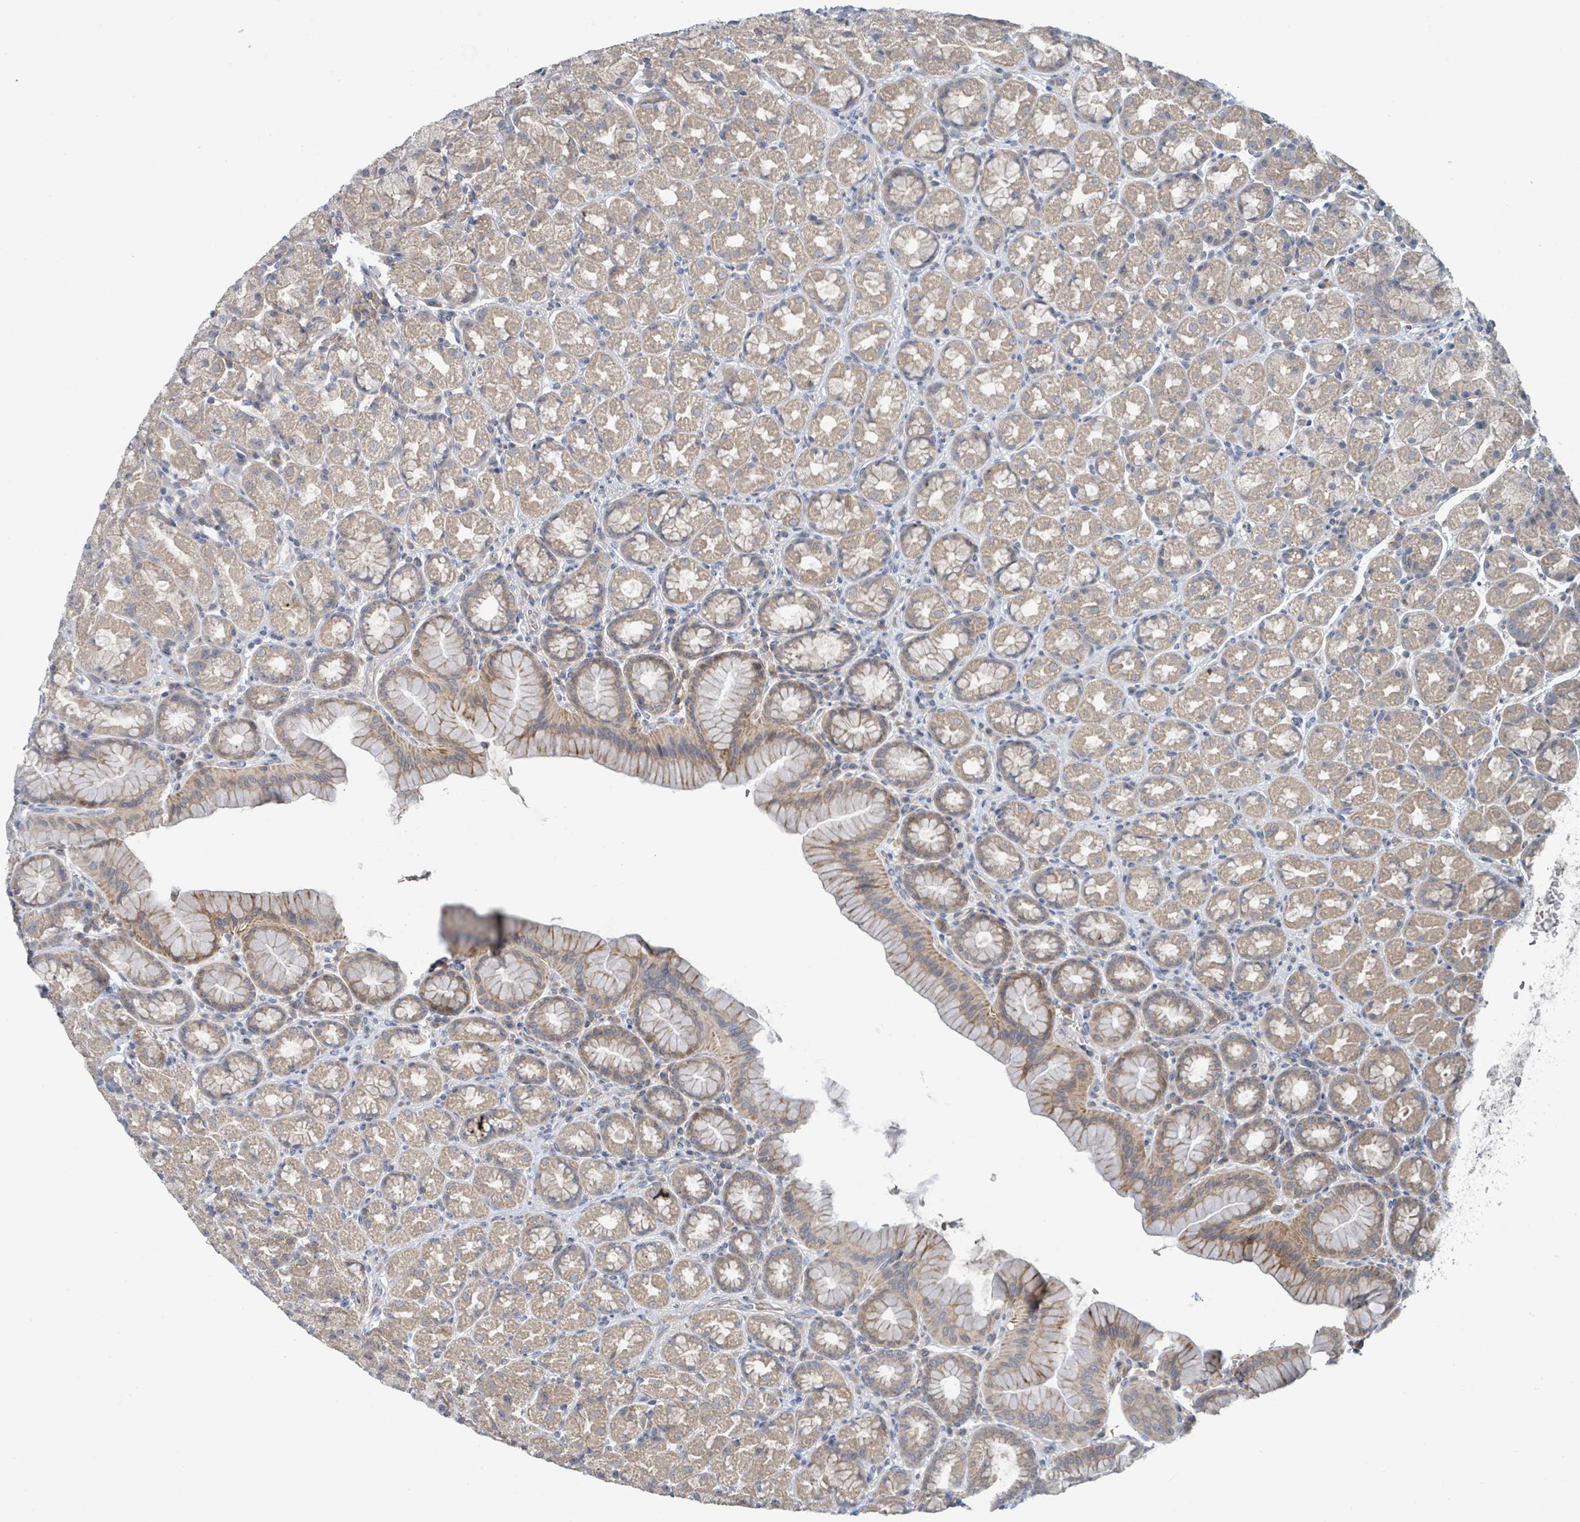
{"staining": {"intensity": "moderate", "quantity": "25%-75%", "location": "cytoplasmic/membranous"}, "tissue": "stomach", "cell_type": "Glandular cells", "image_type": "normal", "snomed": [{"axis": "morphology", "description": "Normal tissue, NOS"}, {"axis": "topography", "description": "Stomach, upper"}, {"axis": "topography", "description": "Stomach"}], "caption": "IHC staining of benign stomach, which displays medium levels of moderate cytoplasmic/membranous positivity in approximately 25%-75% of glandular cells indicating moderate cytoplasmic/membranous protein staining. The staining was performed using DAB (3,3'-diaminobenzidine) (brown) for protein detection and nuclei were counterstained in hematoxylin (blue).", "gene": "LRRC42", "patient": {"sex": "male", "age": 68}}